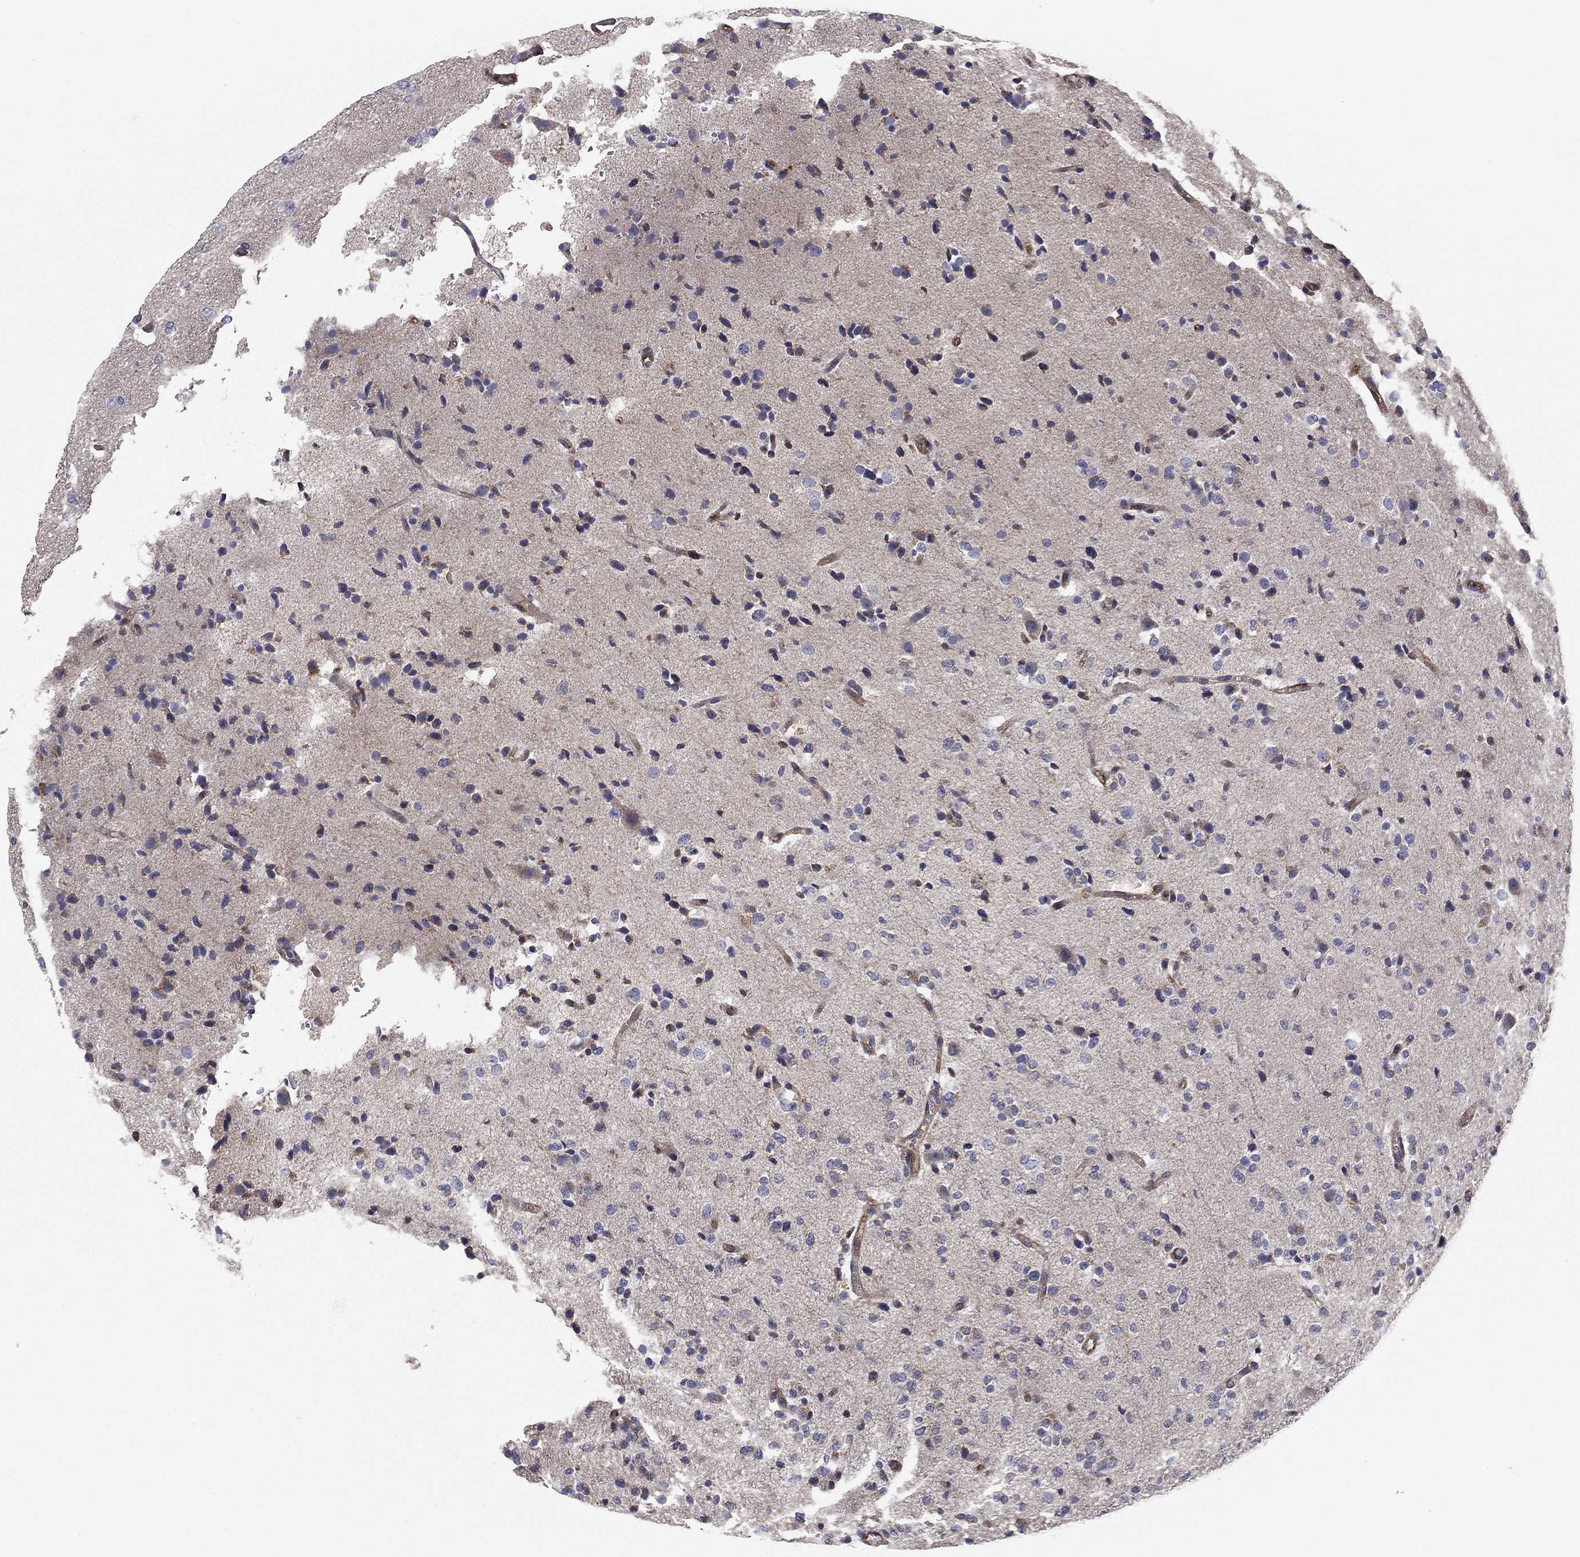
{"staining": {"intensity": "negative", "quantity": "none", "location": "none"}, "tissue": "glioma", "cell_type": "Tumor cells", "image_type": "cancer", "snomed": [{"axis": "morphology", "description": "Glioma, malignant, Low grade"}, {"axis": "topography", "description": "Brain"}], "caption": "This is an immunohistochemistry micrograph of glioma. There is no positivity in tumor cells.", "gene": "EMP2", "patient": {"sex": "male", "age": 41}}